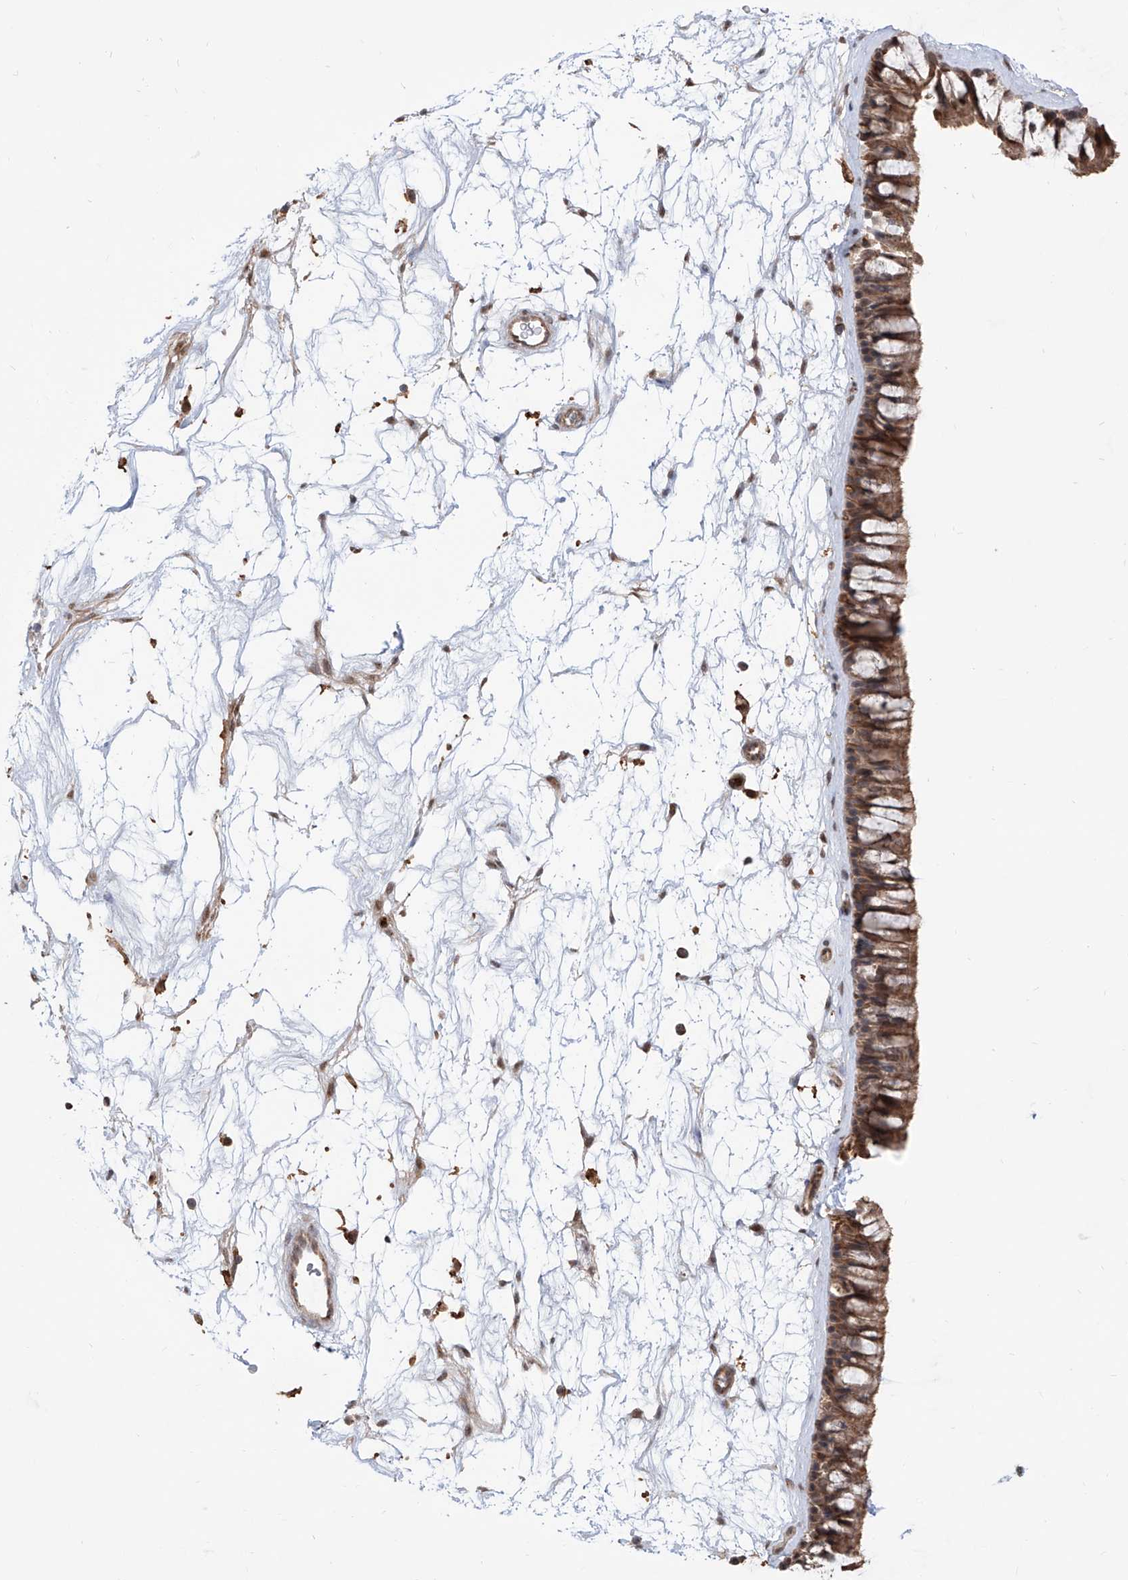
{"staining": {"intensity": "moderate", "quantity": ">75%", "location": "cytoplasmic/membranous,nuclear"}, "tissue": "nasopharynx", "cell_type": "Respiratory epithelial cells", "image_type": "normal", "snomed": [{"axis": "morphology", "description": "Normal tissue, NOS"}, {"axis": "topography", "description": "Nasopharynx"}], "caption": "This micrograph demonstrates immunohistochemistry (IHC) staining of normal human nasopharynx, with medium moderate cytoplasmic/membranous,nuclear staining in approximately >75% of respiratory epithelial cells.", "gene": "HOXC8", "patient": {"sex": "male", "age": 64}}